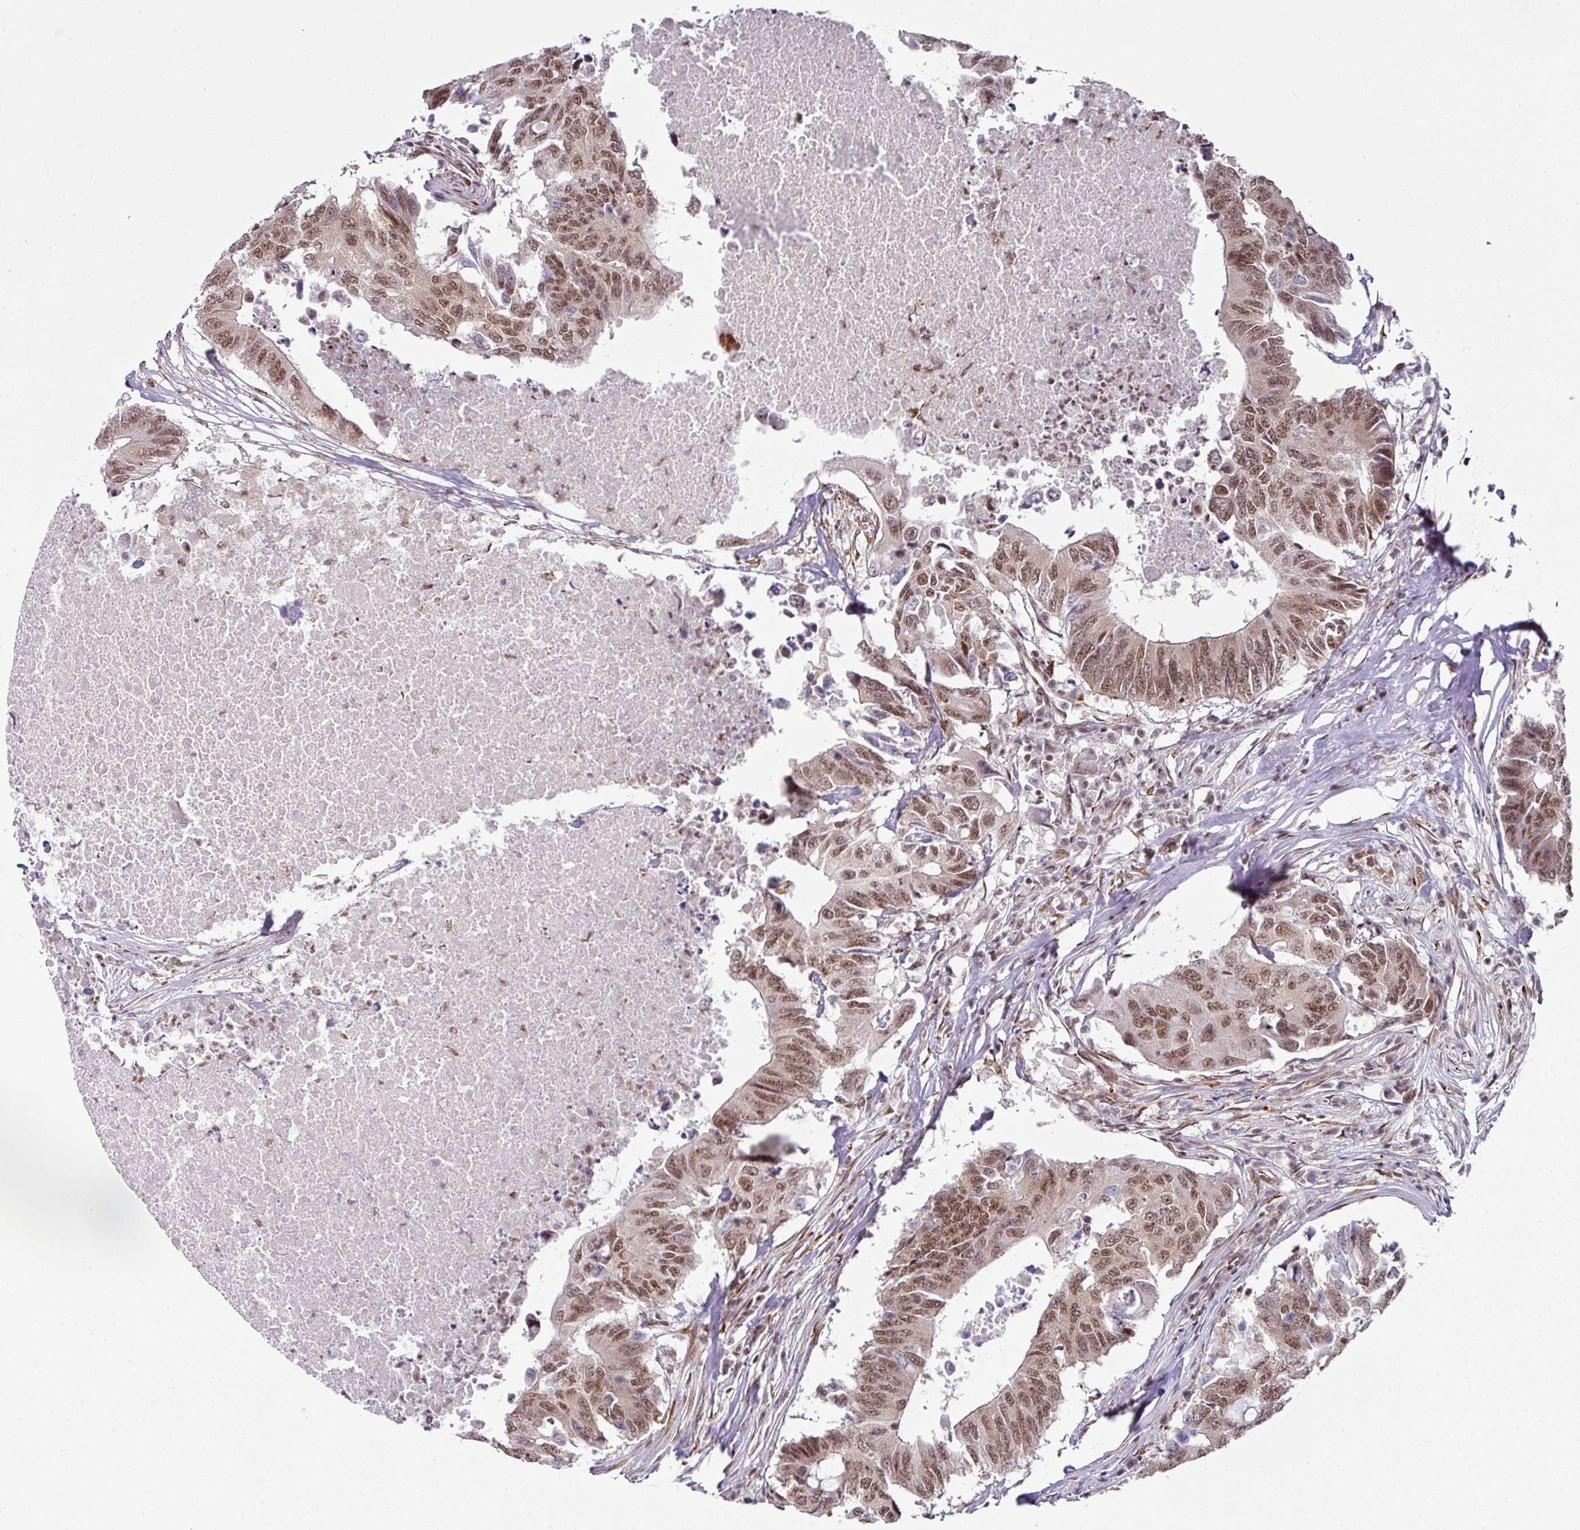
{"staining": {"intensity": "moderate", "quantity": ">75%", "location": "nuclear"}, "tissue": "colorectal cancer", "cell_type": "Tumor cells", "image_type": "cancer", "snomed": [{"axis": "morphology", "description": "Adenocarcinoma, NOS"}, {"axis": "topography", "description": "Colon"}], "caption": "The histopathology image reveals a brown stain indicating the presence of a protein in the nuclear of tumor cells in adenocarcinoma (colorectal).", "gene": "NFYA", "patient": {"sex": "male", "age": 71}}